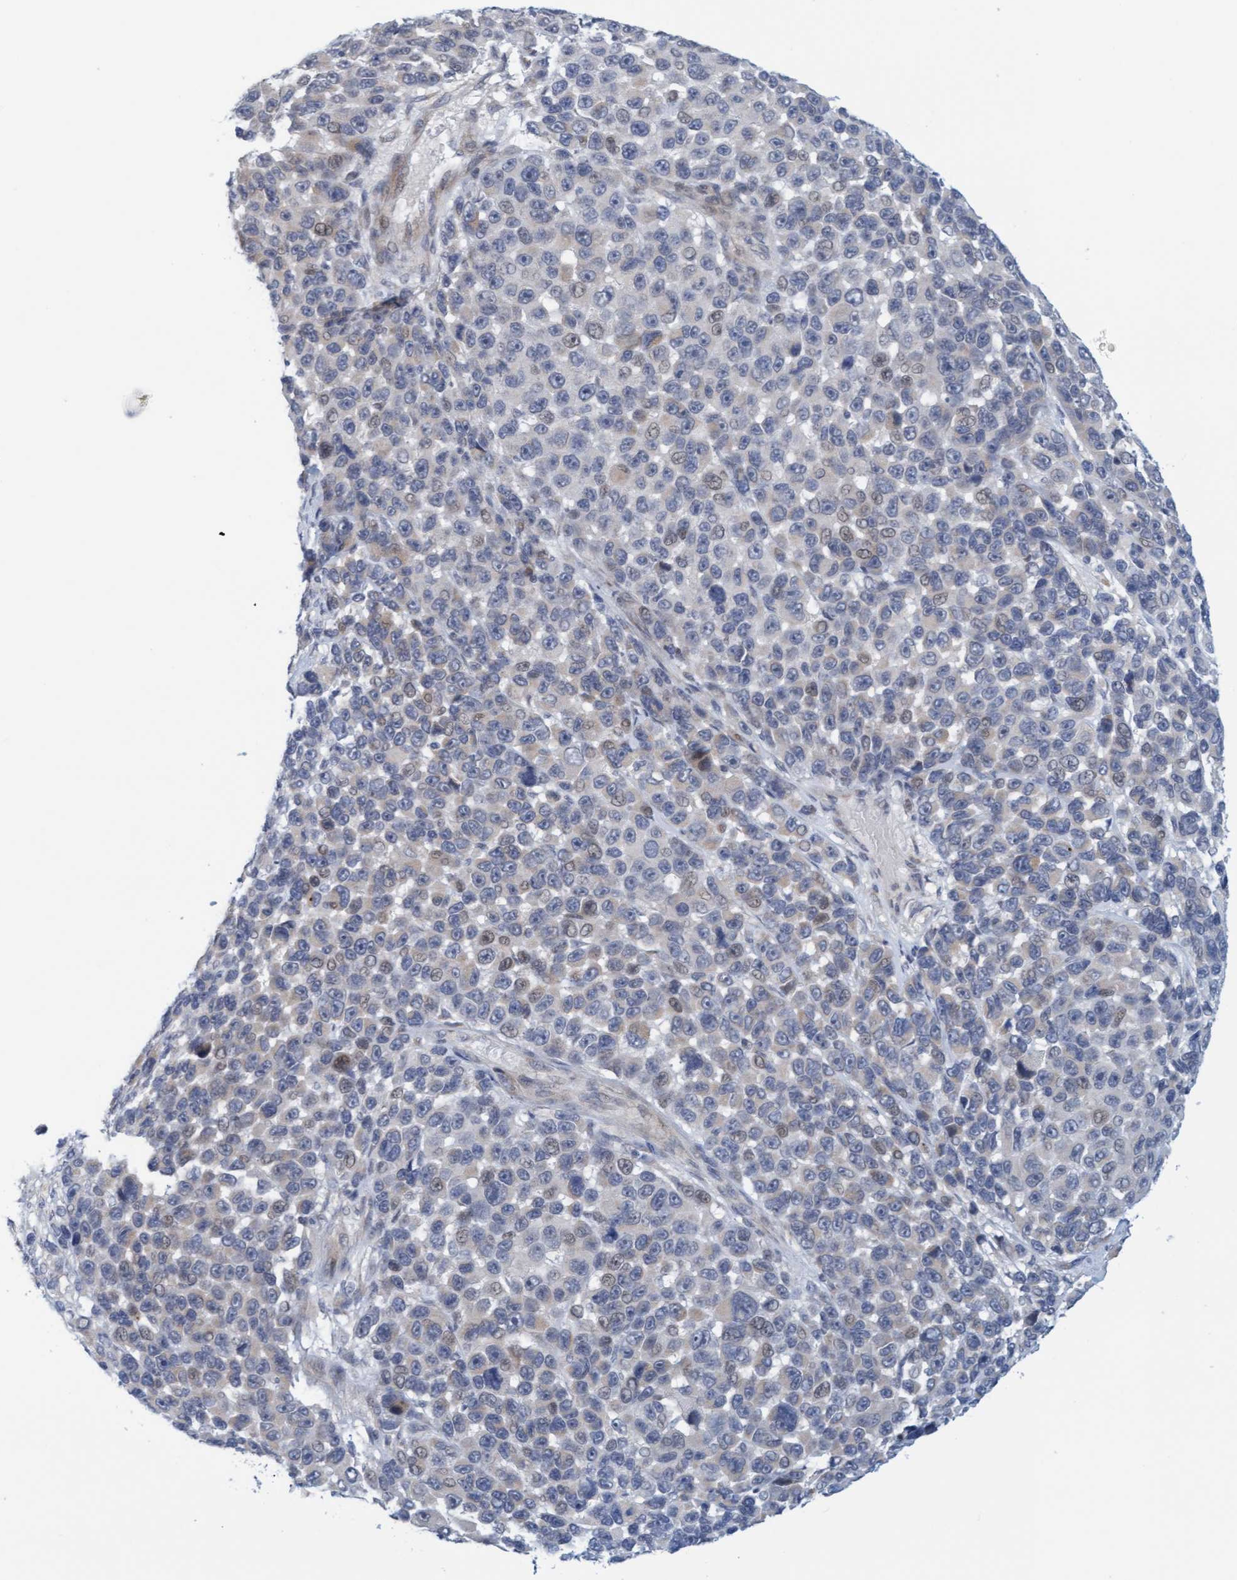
{"staining": {"intensity": "negative", "quantity": "none", "location": "none"}, "tissue": "melanoma", "cell_type": "Tumor cells", "image_type": "cancer", "snomed": [{"axis": "morphology", "description": "Malignant melanoma, NOS"}, {"axis": "topography", "description": "Skin"}], "caption": "Melanoma was stained to show a protein in brown. There is no significant expression in tumor cells. (IHC, brightfield microscopy, high magnification).", "gene": "ZC3H3", "patient": {"sex": "male", "age": 53}}